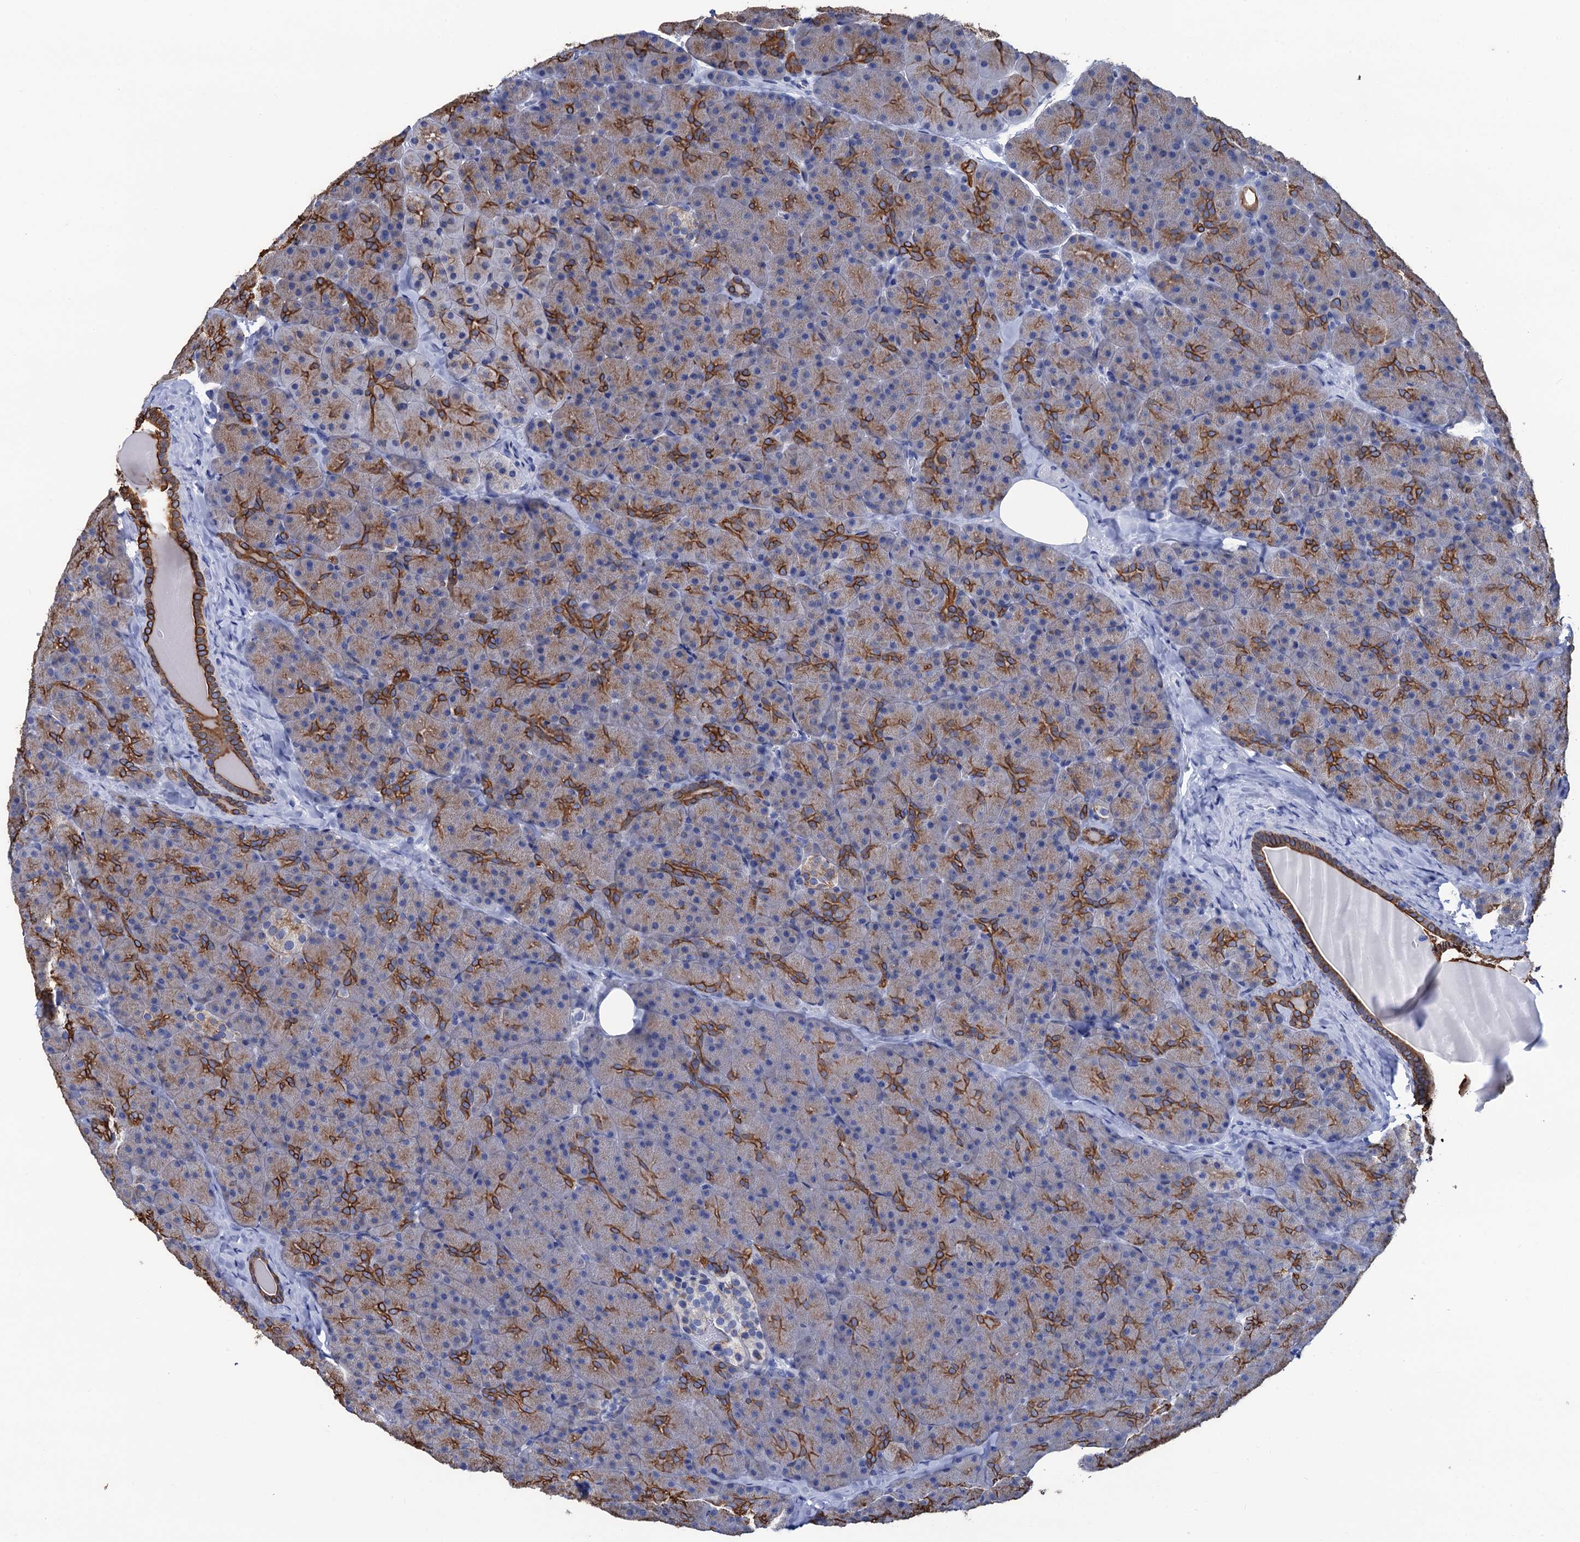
{"staining": {"intensity": "strong", "quantity": "25%-75%", "location": "cytoplasmic/membranous"}, "tissue": "pancreas", "cell_type": "Exocrine glandular cells", "image_type": "normal", "snomed": [{"axis": "morphology", "description": "Normal tissue, NOS"}, {"axis": "topography", "description": "Pancreas"}], "caption": "Protein staining of normal pancreas shows strong cytoplasmic/membranous staining in about 25%-75% of exocrine glandular cells.", "gene": "RAB3IP", "patient": {"sex": "male", "age": 36}}